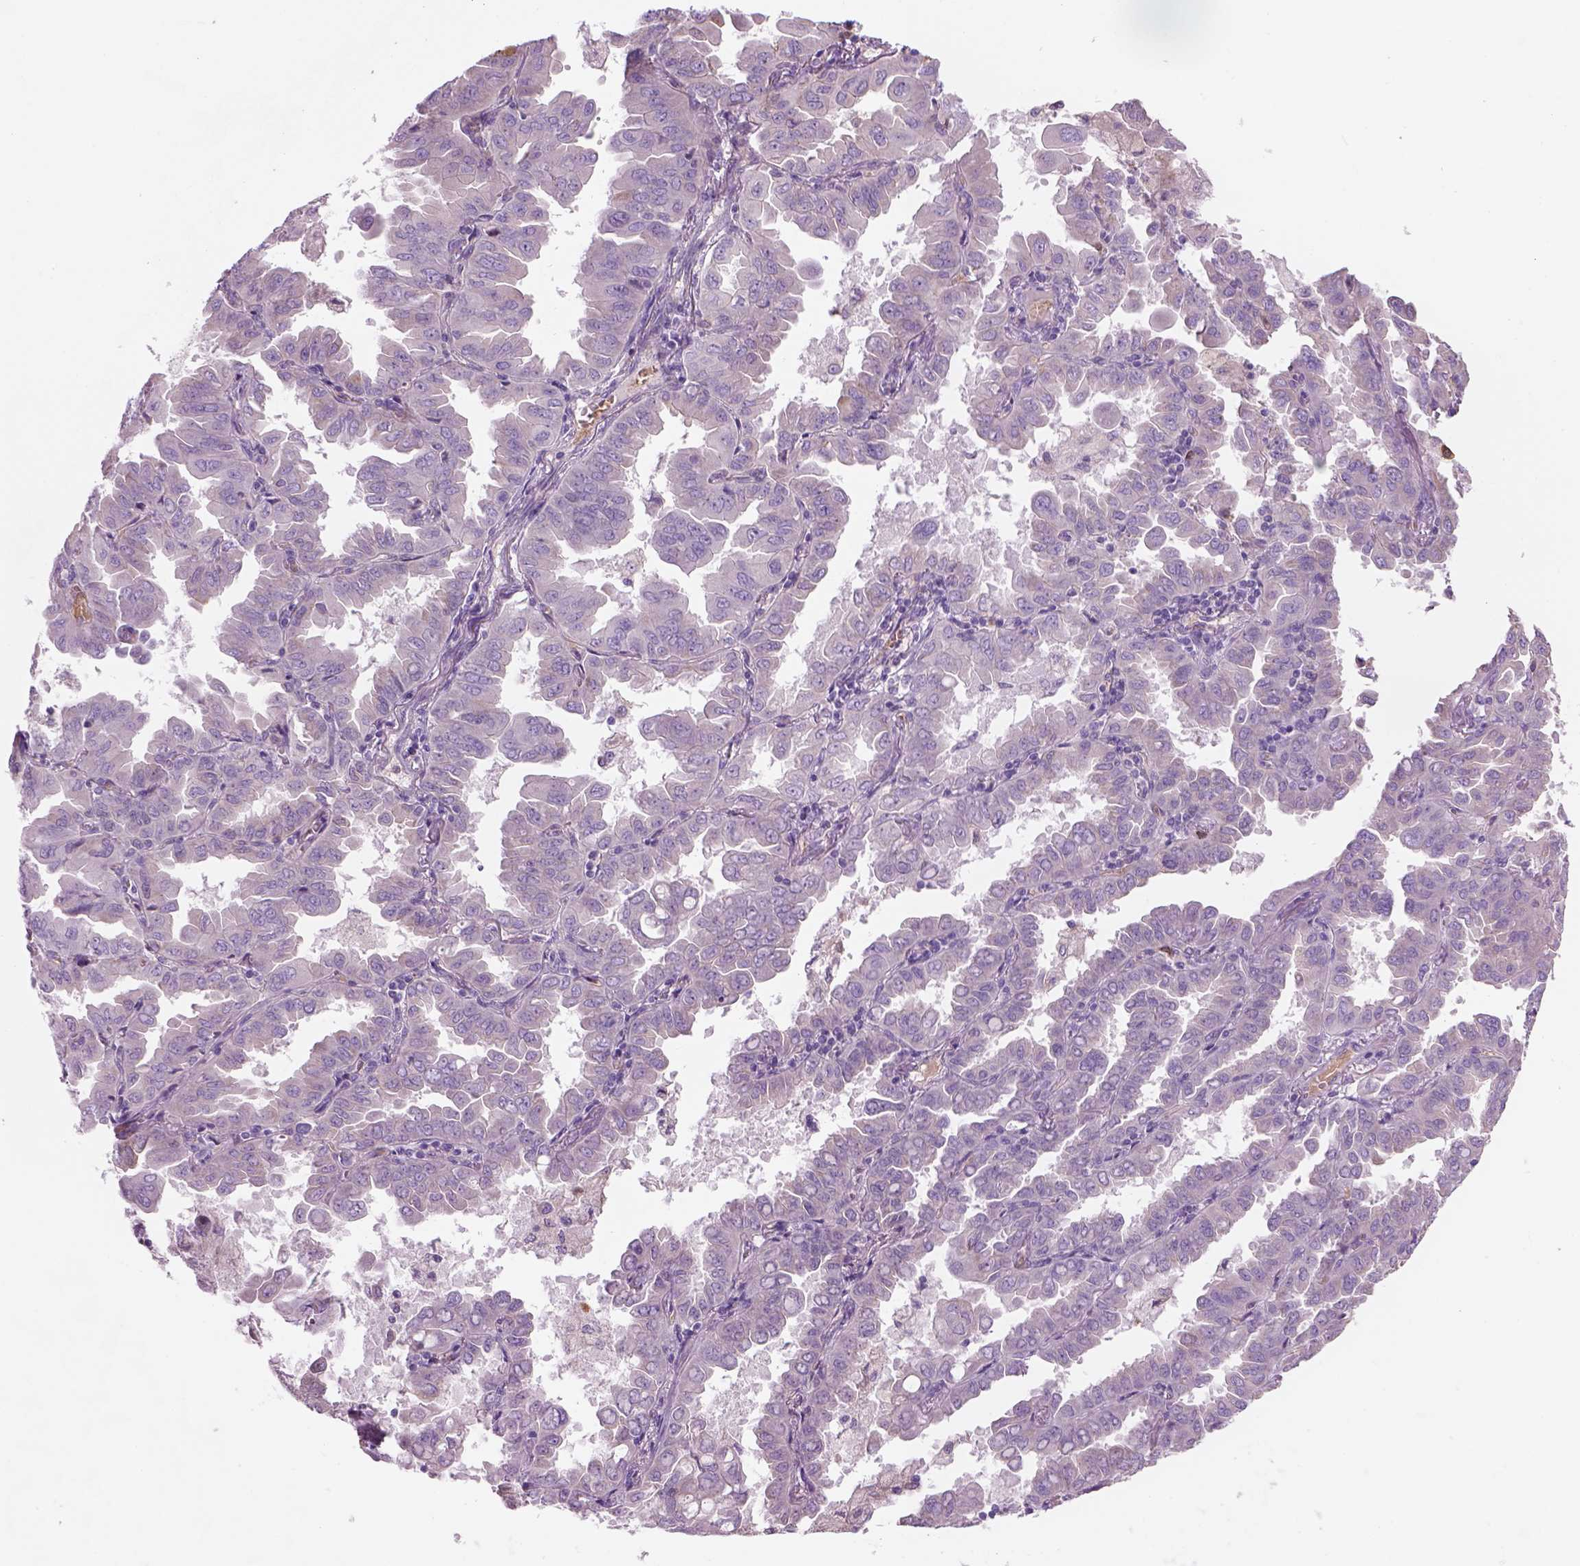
{"staining": {"intensity": "negative", "quantity": "none", "location": "none"}, "tissue": "lung cancer", "cell_type": "Tumor cells", "image_type": "cancer", "snomed": [{"axis": "morphology", "description": "Adenocarcinoma, NOS"}, {"axis": "topography", "description": "Lung"}], "caption": "DAB immunohistochemical staining of human lung adenocarcinoma exhibits no significant positivity in tumor cells.", "gene": "CD84", "patient": {"sex": "male", "age": 64}}